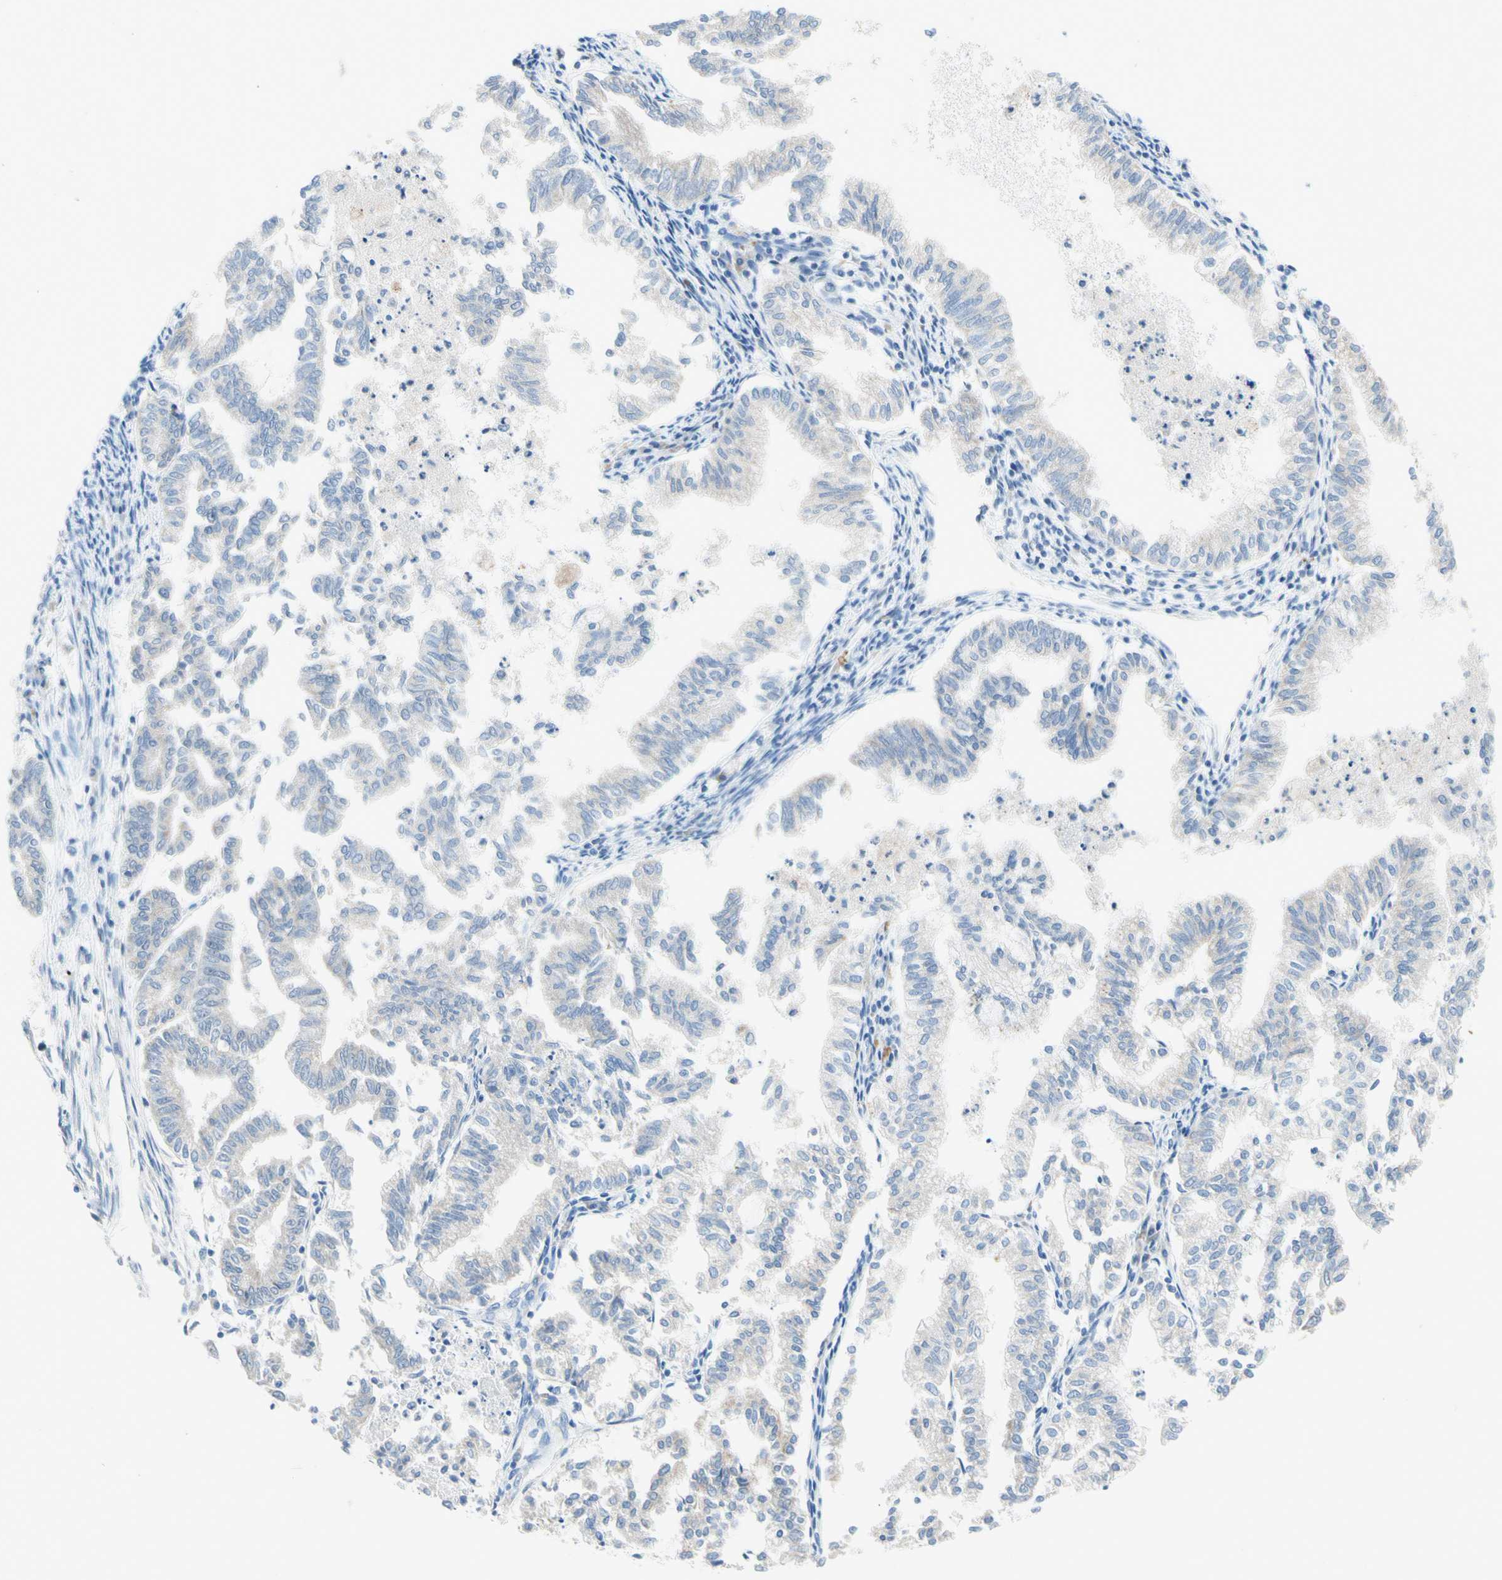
{"staining": {"intensity": "weak", "quantity": "<25%", "location": "cytoplasmic/membranous"}, "tissue": "endometrial cancer", "cell_type": "Tumor cells", "image_type": "cancer", "snomed": [{"axis": "morphology", "description": "Necrosis, NOS"}, {"axis": "morphology", "description": "Adenocarcinoma, NOS"}, {"axis": "topography", "description": "Endometrium"}], "caption": "DAB immunohistochemical staining of human adenocarcinoma (endometrial) shows no significant expression in tumor cells. Nuclei are stained in blue.", "gene": "MFF", "patient": {"sex": "female", "age": 79}}